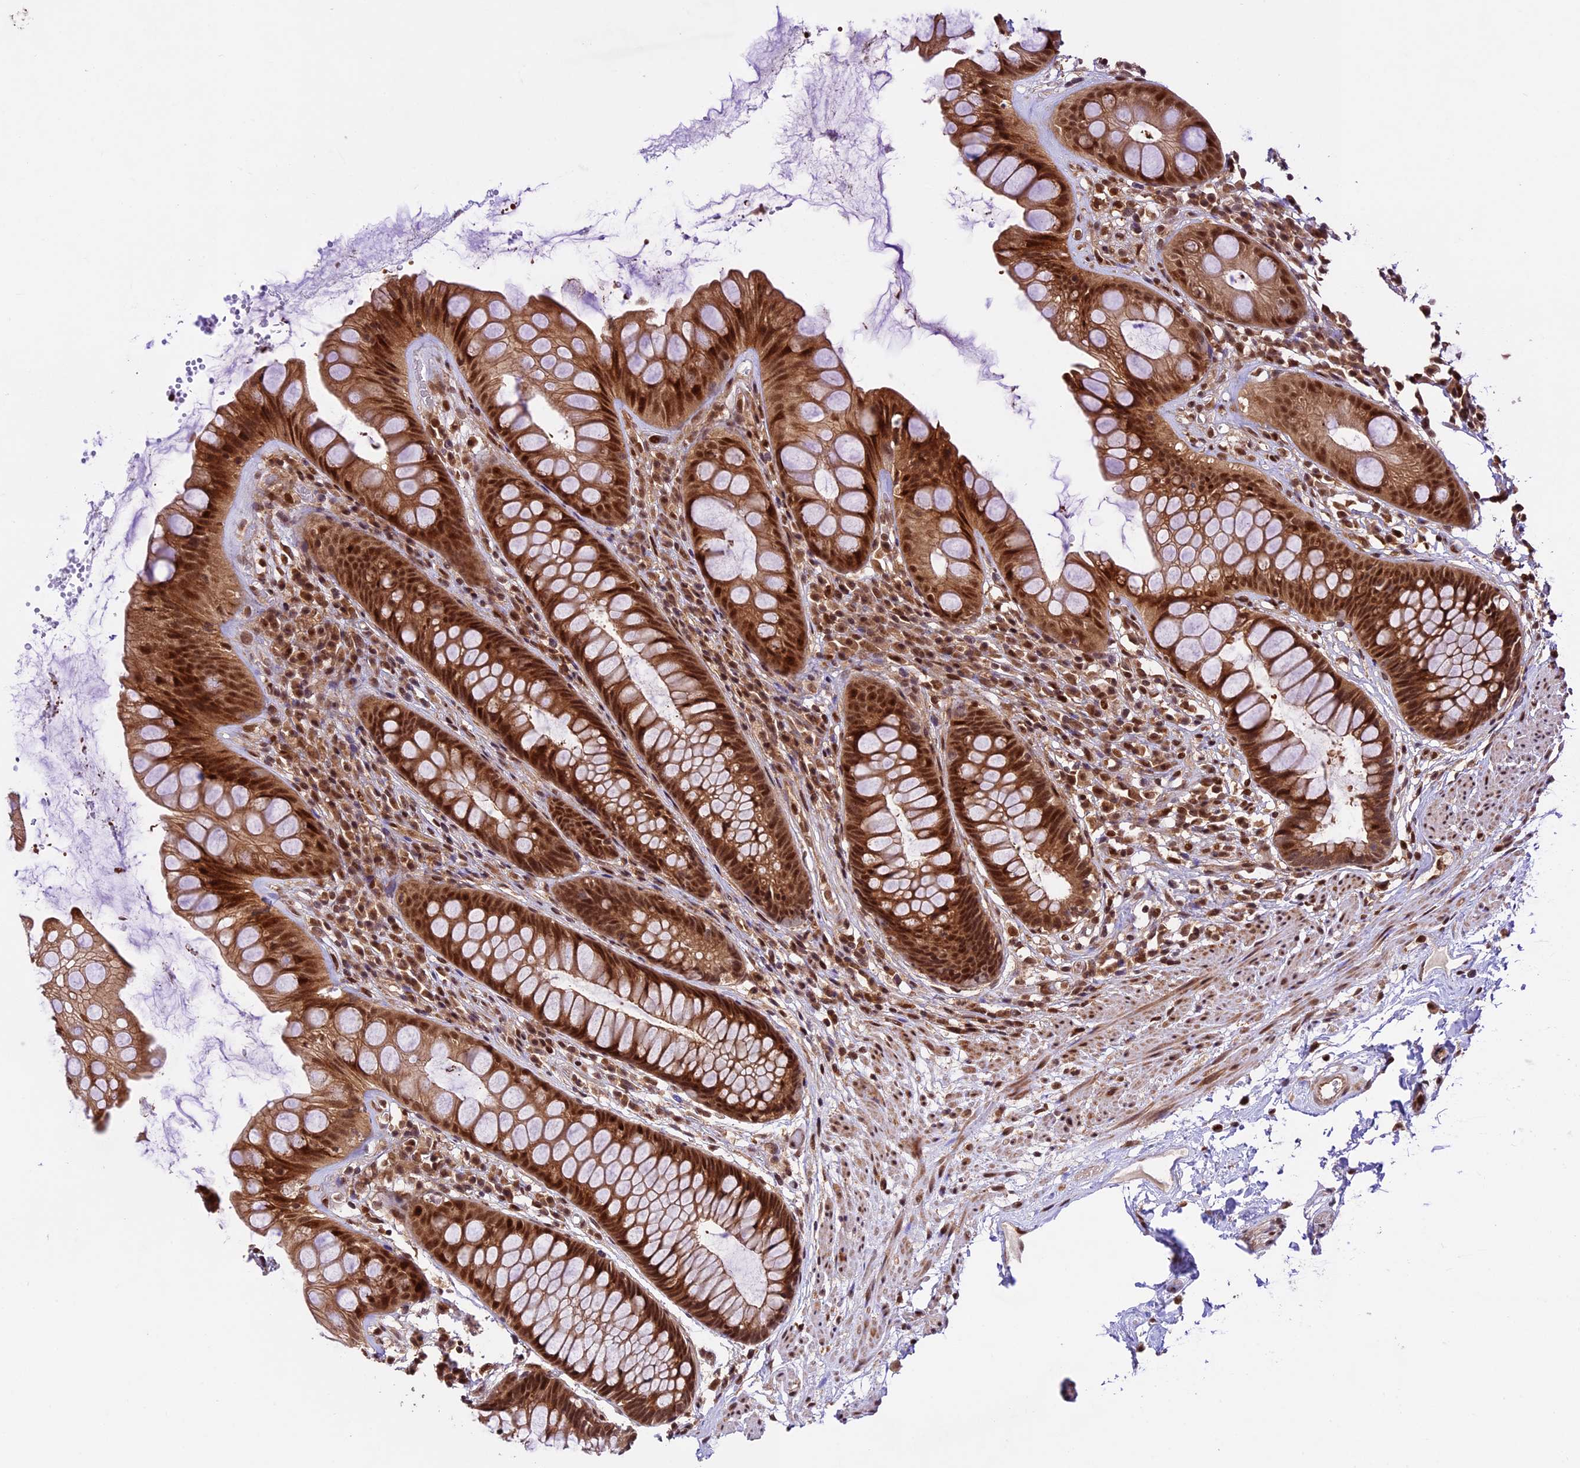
{"staining": {"intensity": "moderate", "quantity": ">75%", "location": "cytoplasmic/membranous,nuclear"}, "tissue": "rectum", "cell_type": "Glandular cells", "image_type": "normal", "snomed": [{"axis": "morphology", "description": "Normal tissue, NOS"}, {"axis": "topography", "description": "Rectum"}], "caption": "Immunohistochemical staining of normal human rectum exhibits medium levels of moderate cytoplasmic/membranous,nuclear staining in about >75% of glandular cells.", "gene": "DHX38", "patient": {"sex": "male", "age": 74}}